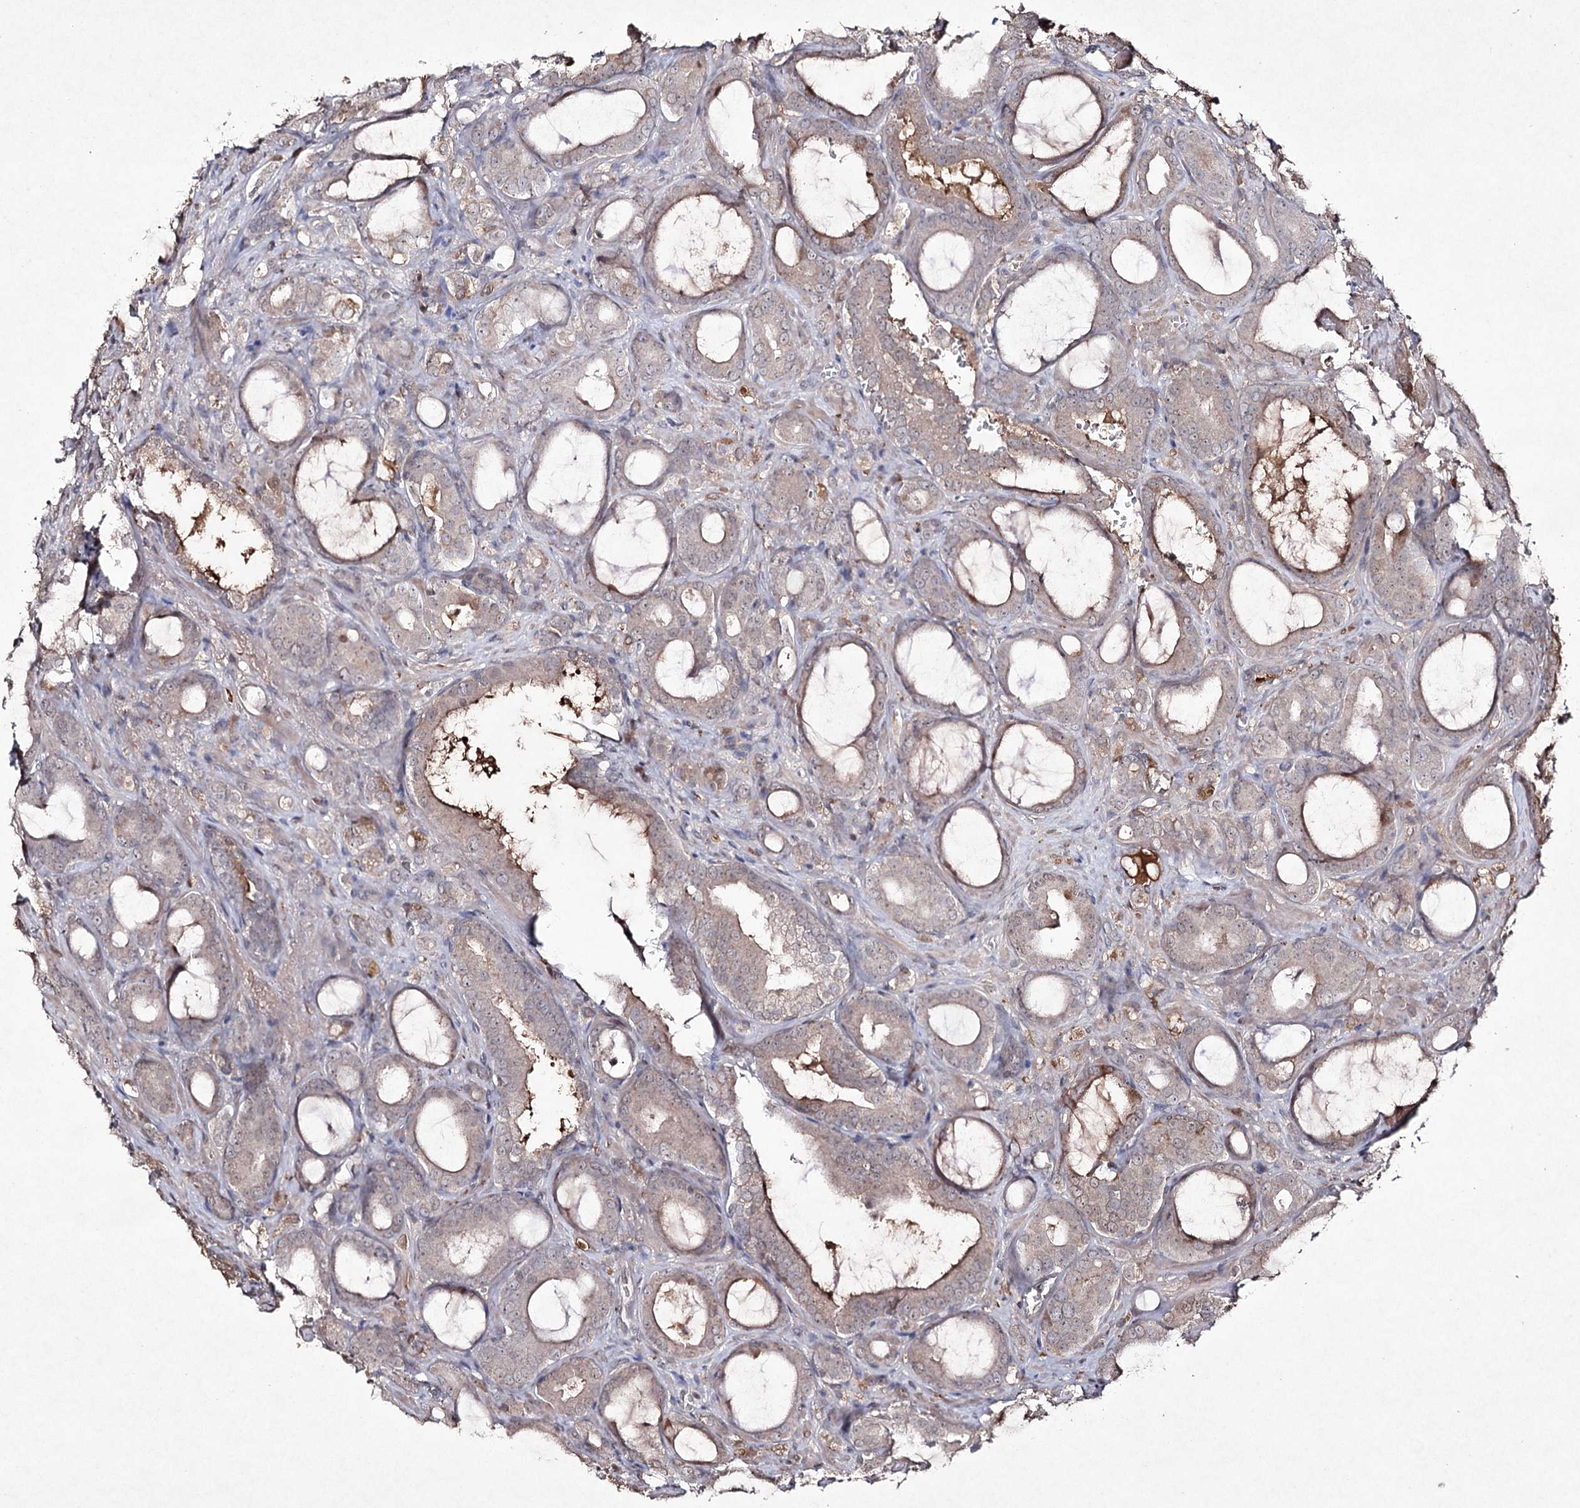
{"staining": {"intensity": "weak", "quantity": "<25%", "location": "cytoplasmic/membranous"}, "tissue": "prostate cancer", "cell_type": "Tumor cells", "image_type": "cancer", "snomed": [{"axis": "morphology", "description": "Adenocarcinoma, High grade"}, {"axis": "topography", "description": "Prostate"}], "caption": "The immunohistochemistry image has no significant positivity in tumor cells of adenocarcinoma (high-grade) (prostate) tissue.", "gene": "SYNGR3", "patient": {"sex": "male", "age": 72}}